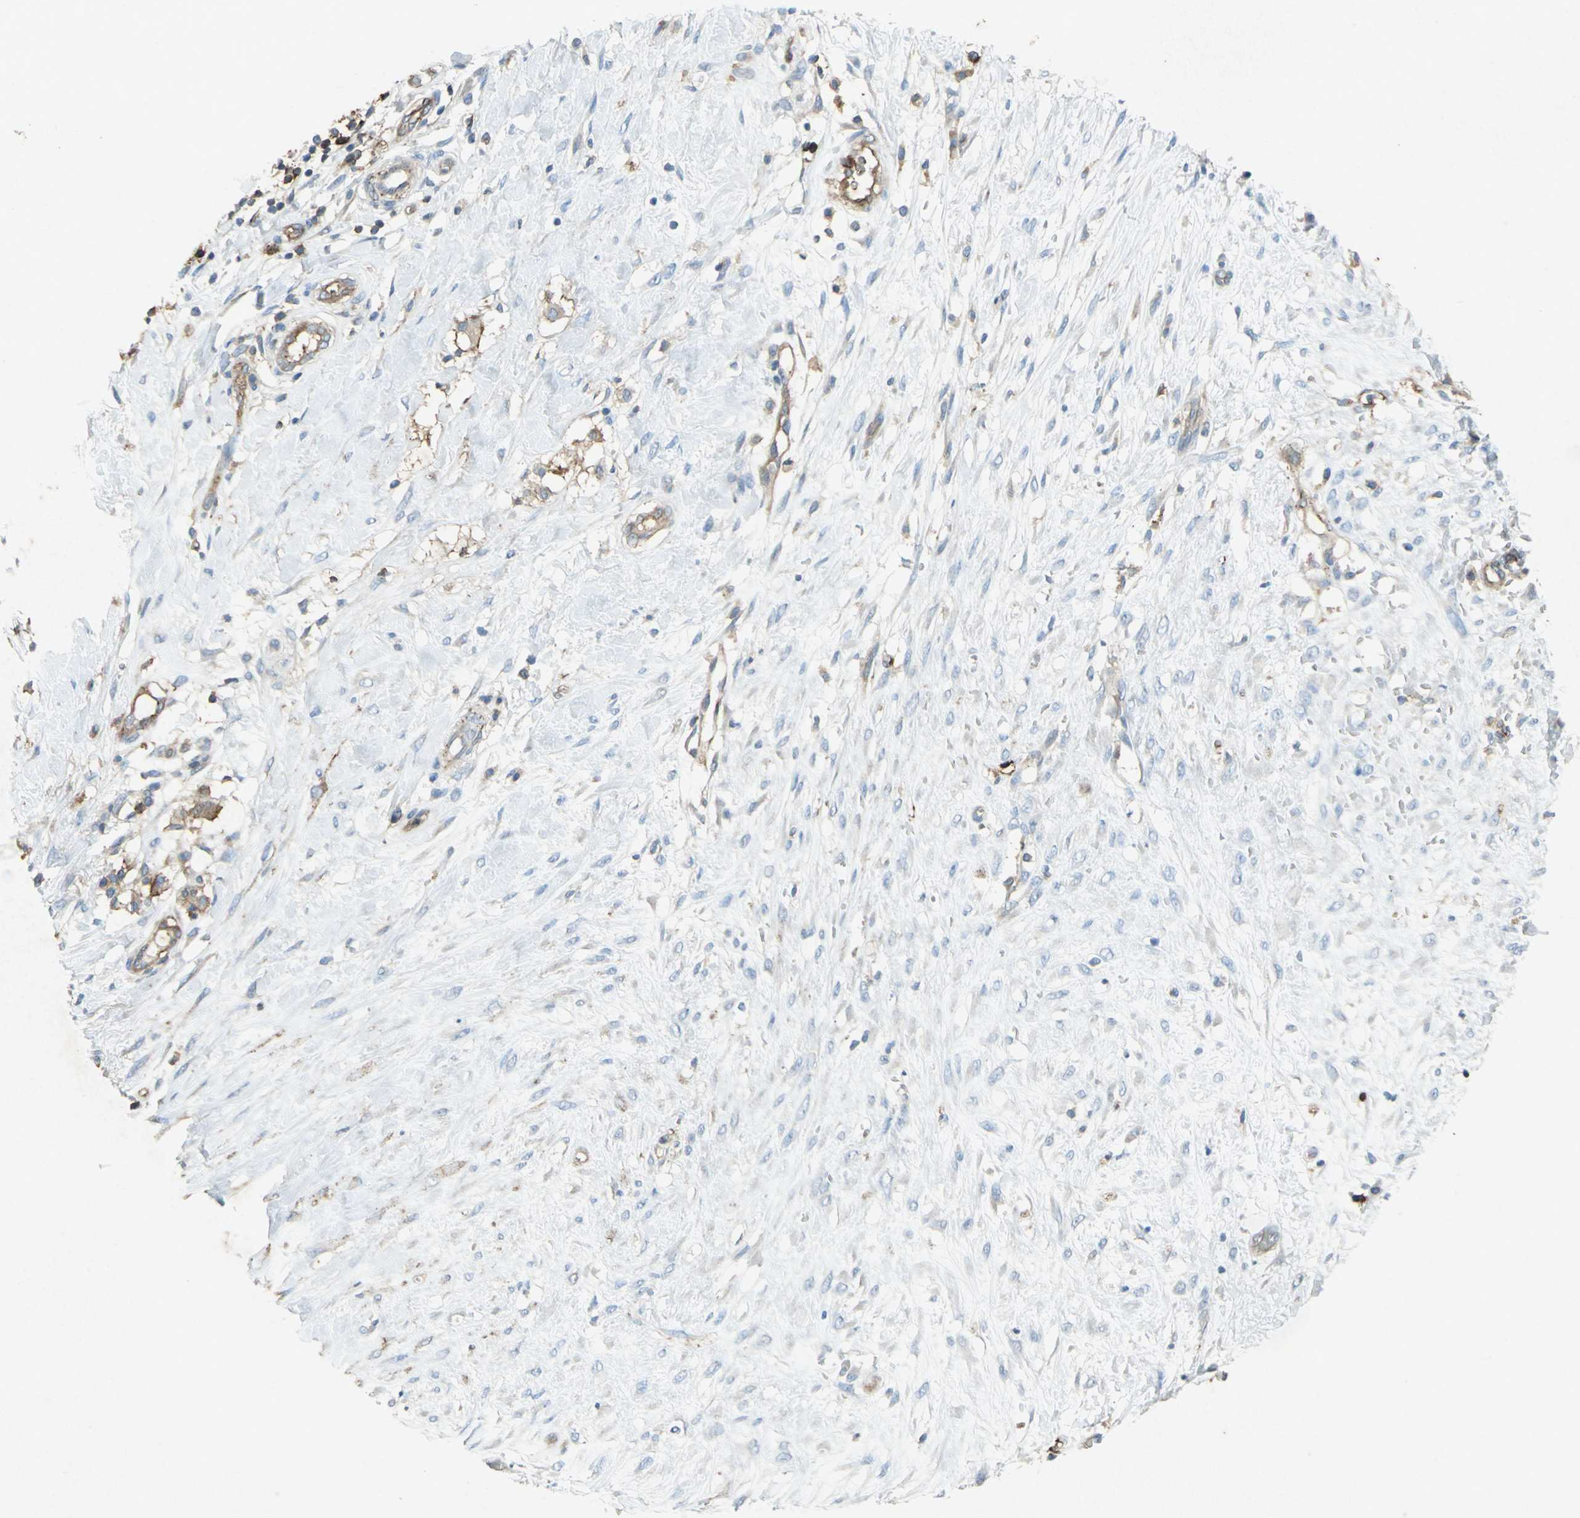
{"staining": {"intensity": "weak", "quantity": "25%-75%", "location": "cytoplasmic/membranous"}, "tissue": "breast cancer", "cell_type": "Tumor cells", "image_type": "cancer", "snomed": [{"axis": "morphology", "description": "Duct carcinoma"}, {"axis": "topography", "description": "Breast"}], "caption": "Breast cancer (invasive ductal carcinoma) stained with DAB (3,3'-diaminobenzidine) IHC exhibits low levels of weak cytoplasmic/membranous staining in approximately 25%-75% of tumor cells.", "gene": "CCR6", "patient": {"sex": "female", "age": 40}}